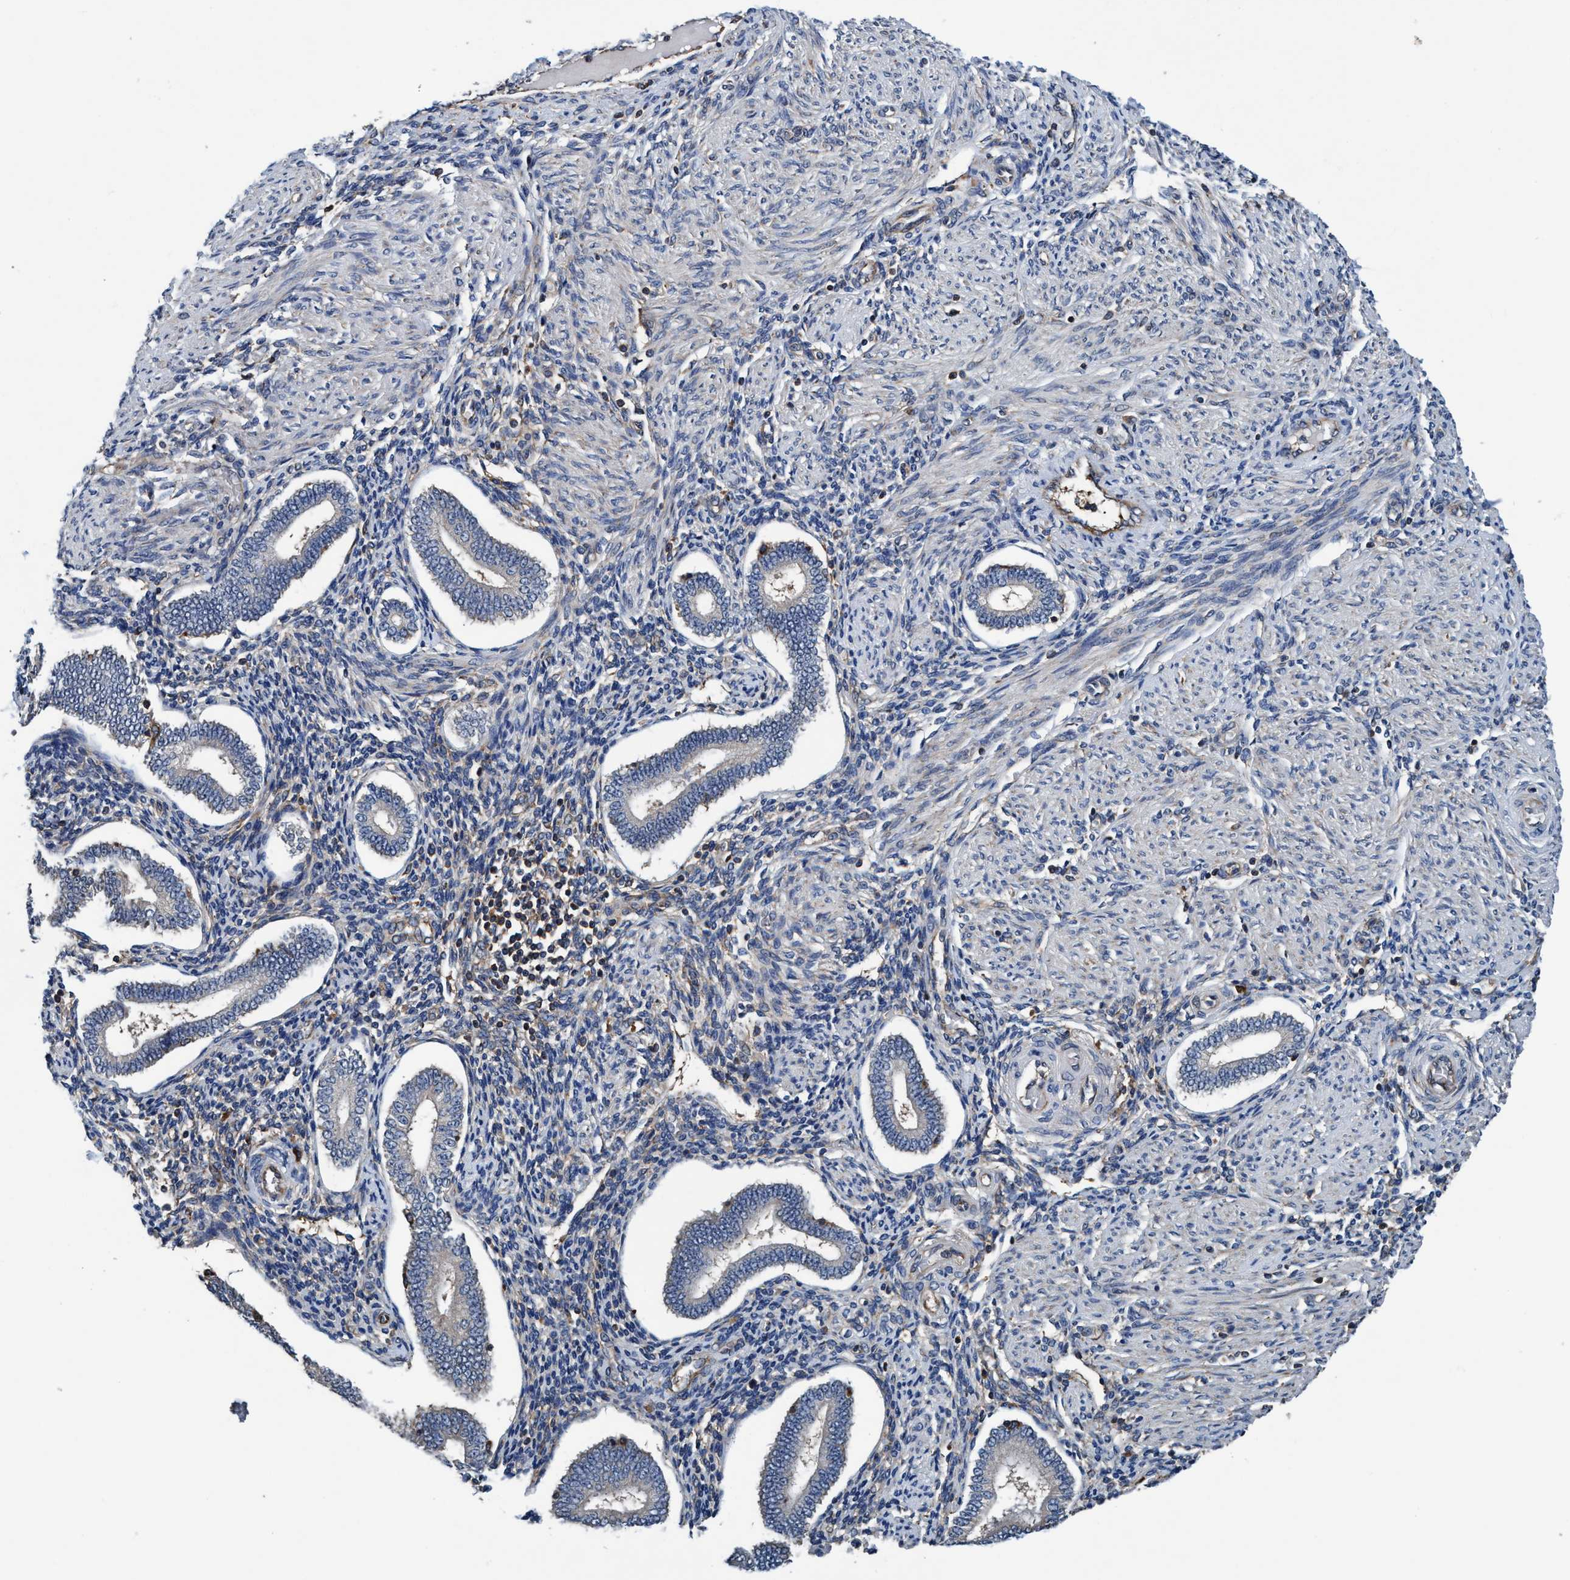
{"staining": {"intensity": "moderate", "quantity": "<25%", "location": "cytoplasmic/membranous"}, "tissue": "endometrium", "cell_type": "Cells in endometrial stroma", "image_type": "normal", "snomed": [{"axis": "morphology", "description": "Normal tissue, NOS"}, {"axis": "topography", "description": "Endometrium"}], "caption": "Benign endometrium demonstrates moderate cytoplasmic/membranous expression in about <25% of cells in endometrial stroma, visualized by immunohistochemistry.", "gene": "ENDOG", "patient": {"sex": "female", "age": 42}}